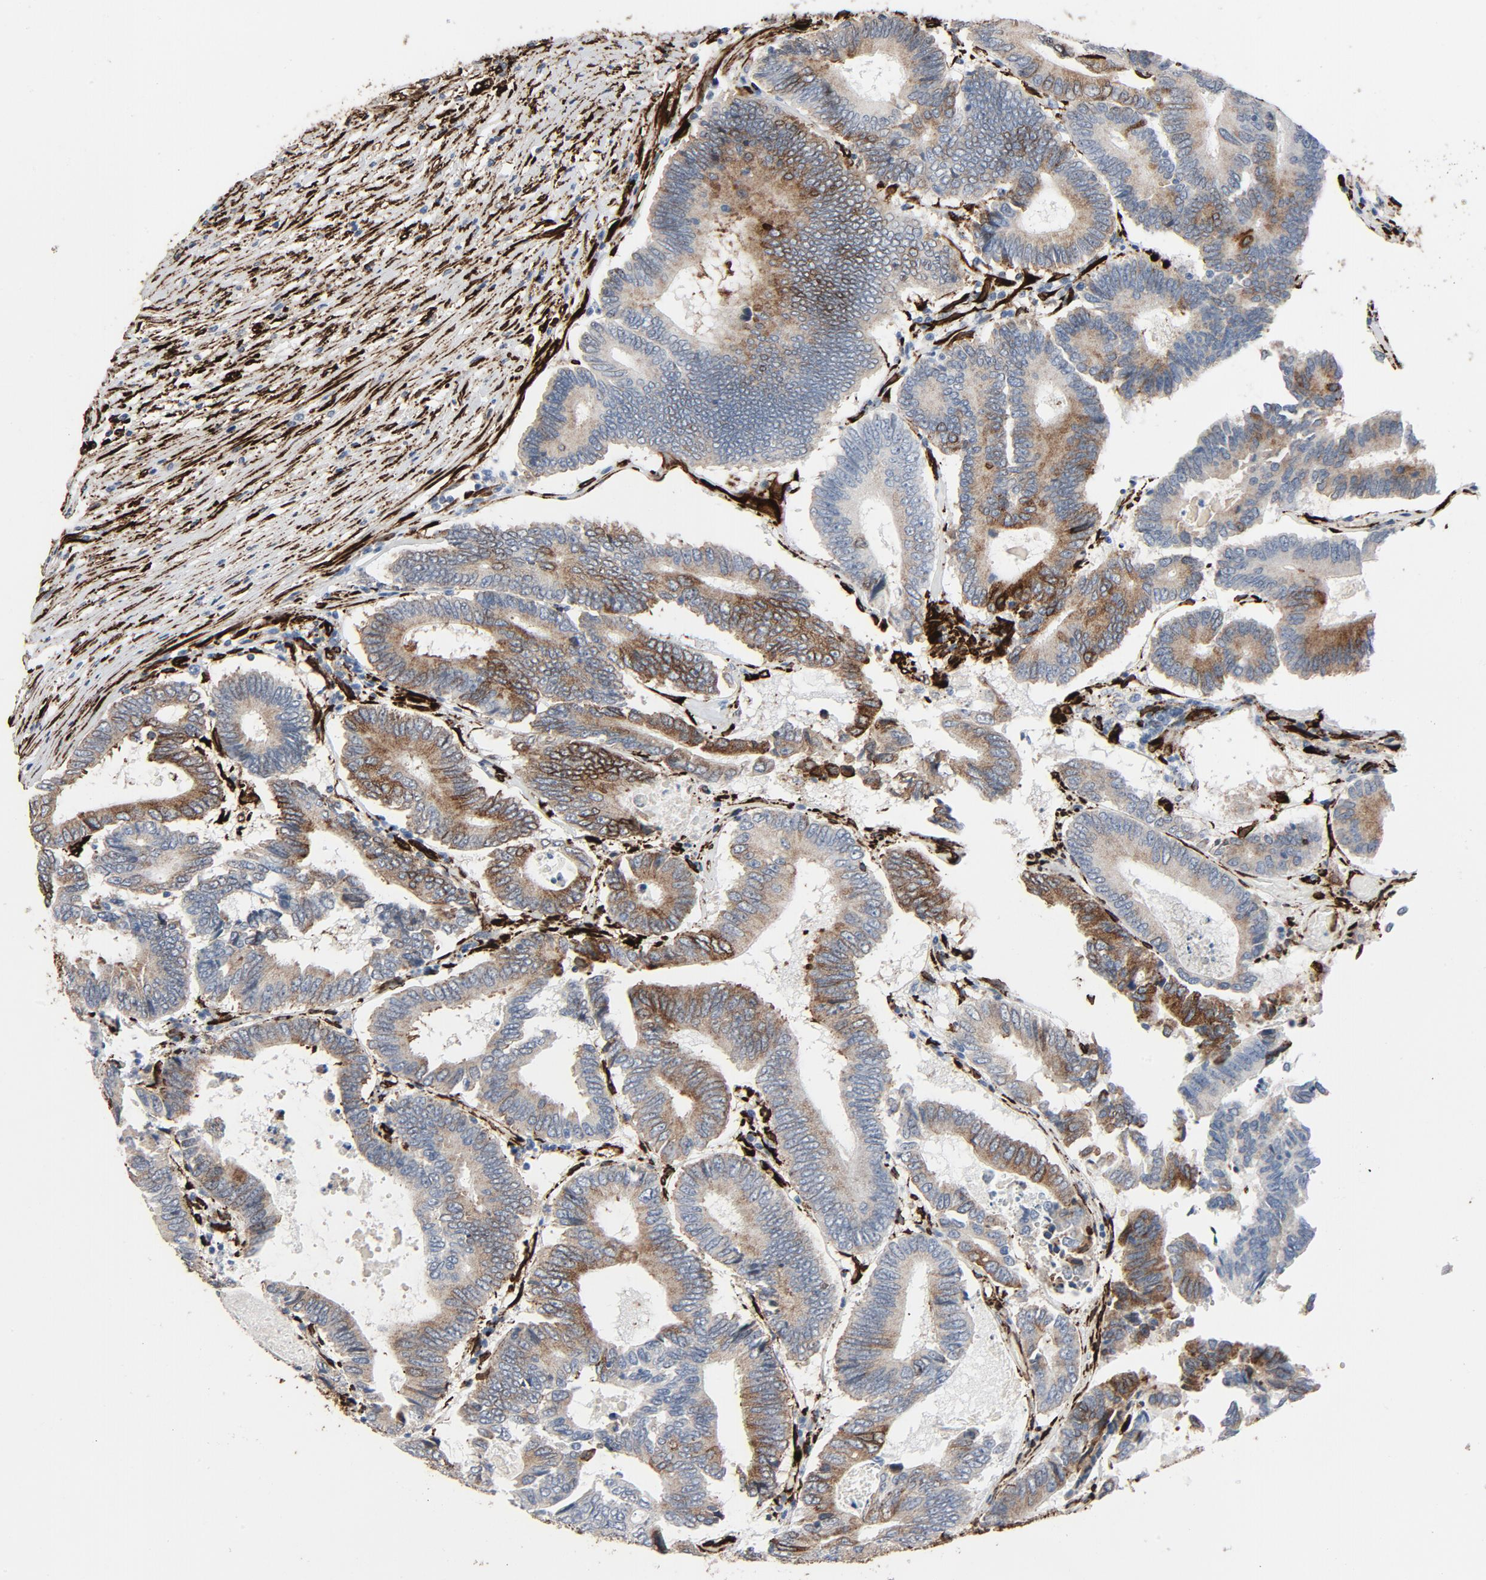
{"staining": {"intensity": "moderate", "quantity": "25%-75%", "location": "cytoplasmic/membranous"}, "tissue": "colorectal cancer", "cell_type": "Tumor cells", "image_type": "cancer", "snomed": [{"axis": "morphology", "description": "Normal tissue, NOS"}, {"axis": "morphology", "description": "Adenocarcinoma, NOS"}, {"axis": "topography", "description": "Colon"}], "caption": "Protein analysis of colorectal adenocarcinoma tissue reveals moderate cytoplasmic/membranous staining in approximately 25%-75% of tumor cells.", "gene": "SERPINH1", "patient": {"sex": "female", "age": 78}}